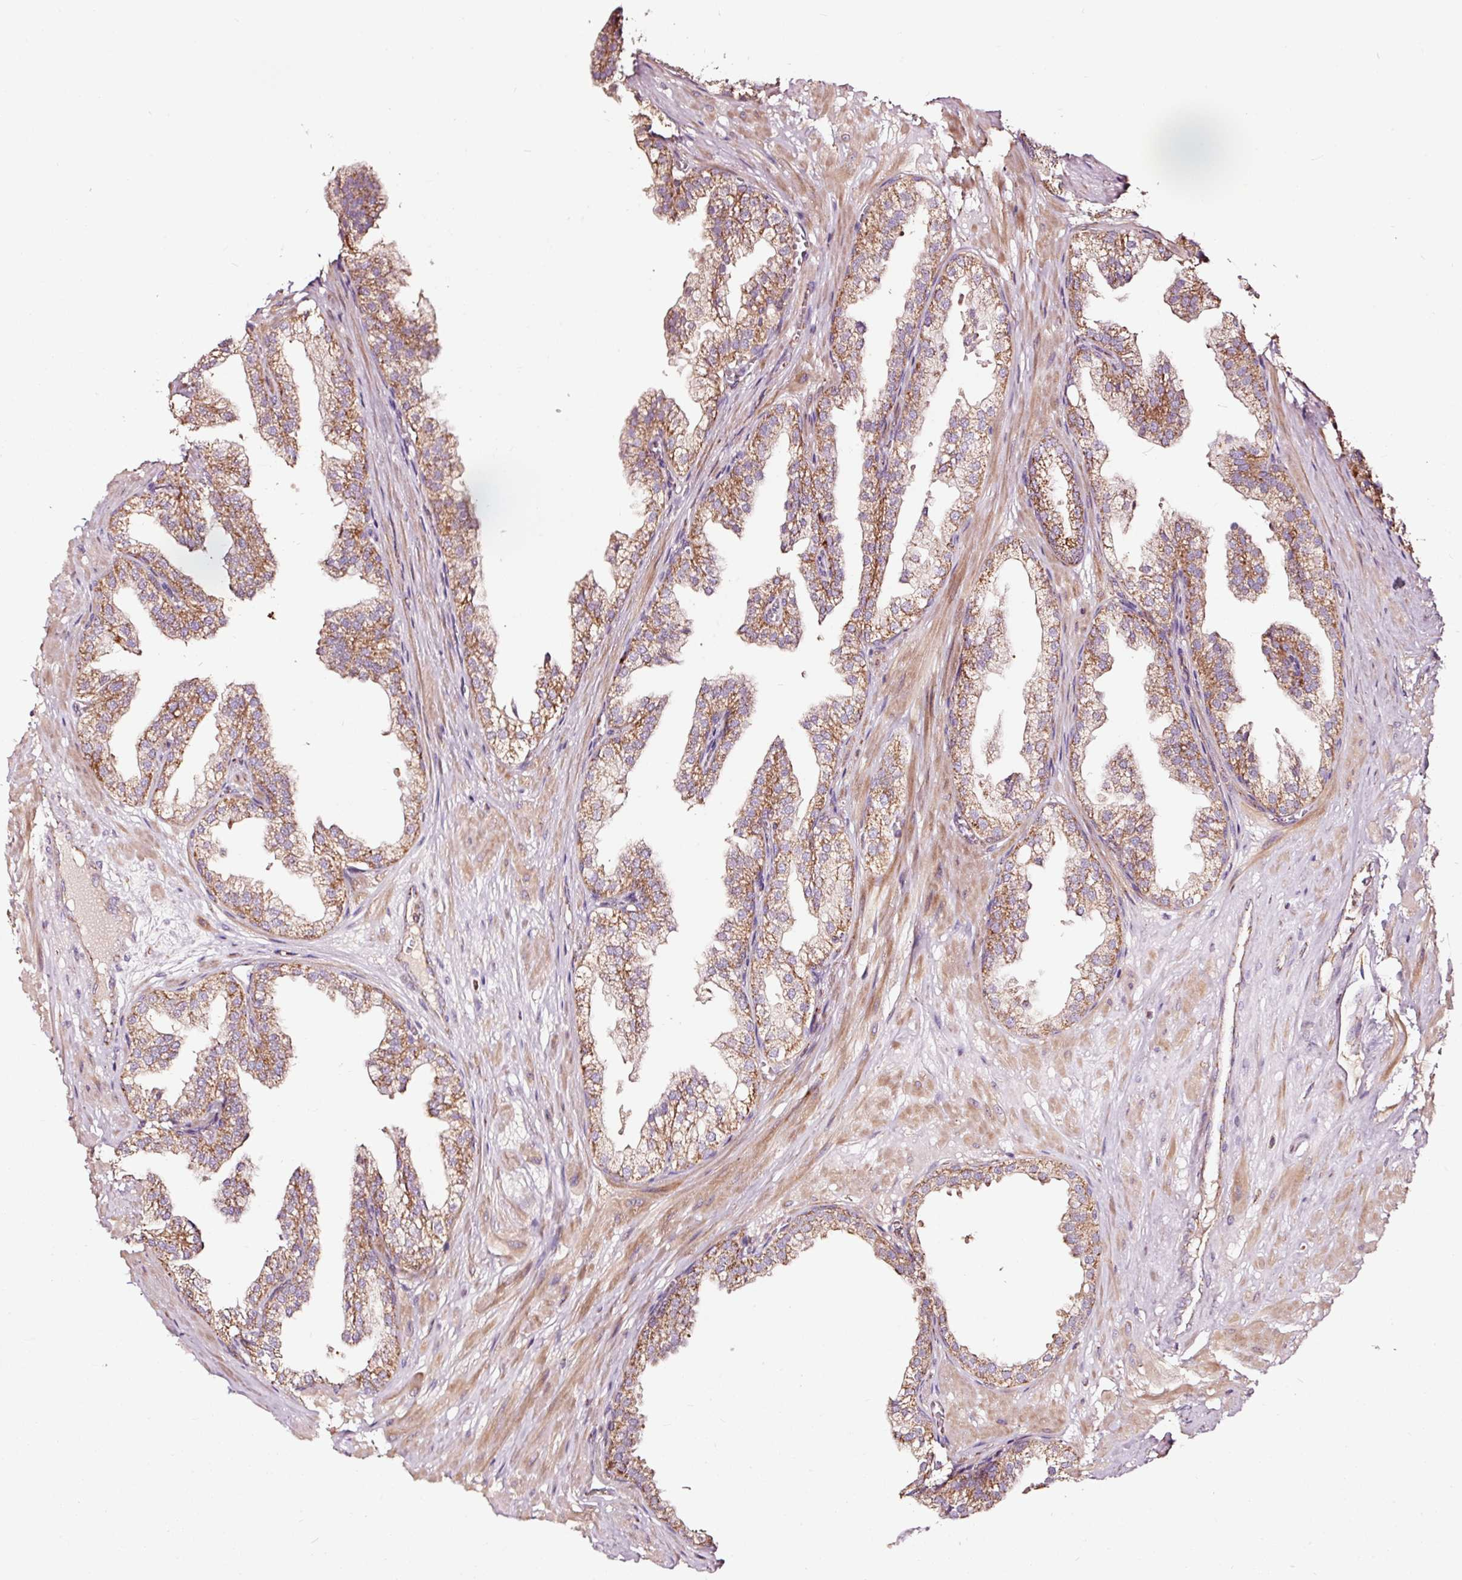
{"staining": {"intensity": "moderate", "quantity": ">75%", "location": "cytoplasmic/membranous"}, "tissue": "prostate", "cell_type": "Glandular cells", "image_type": "normal", "snomed": [{"axis": "morphology", "description": "Normal tissue, NOS"}, {"axis": "topography", "description": "Prostate"}, {"axis": "topography", "description": "Peripheral nerve tissue"}], "caption": "The histopathology image displays a brown stain indicating the presence of a protein in the cytoplasmic/membranous of glandular cells in prostate. (DAB = brown stain, brightfield microscopy at high magnification).", "gene": "TPM1", "patient": {"sex": "male", "age": 55}}